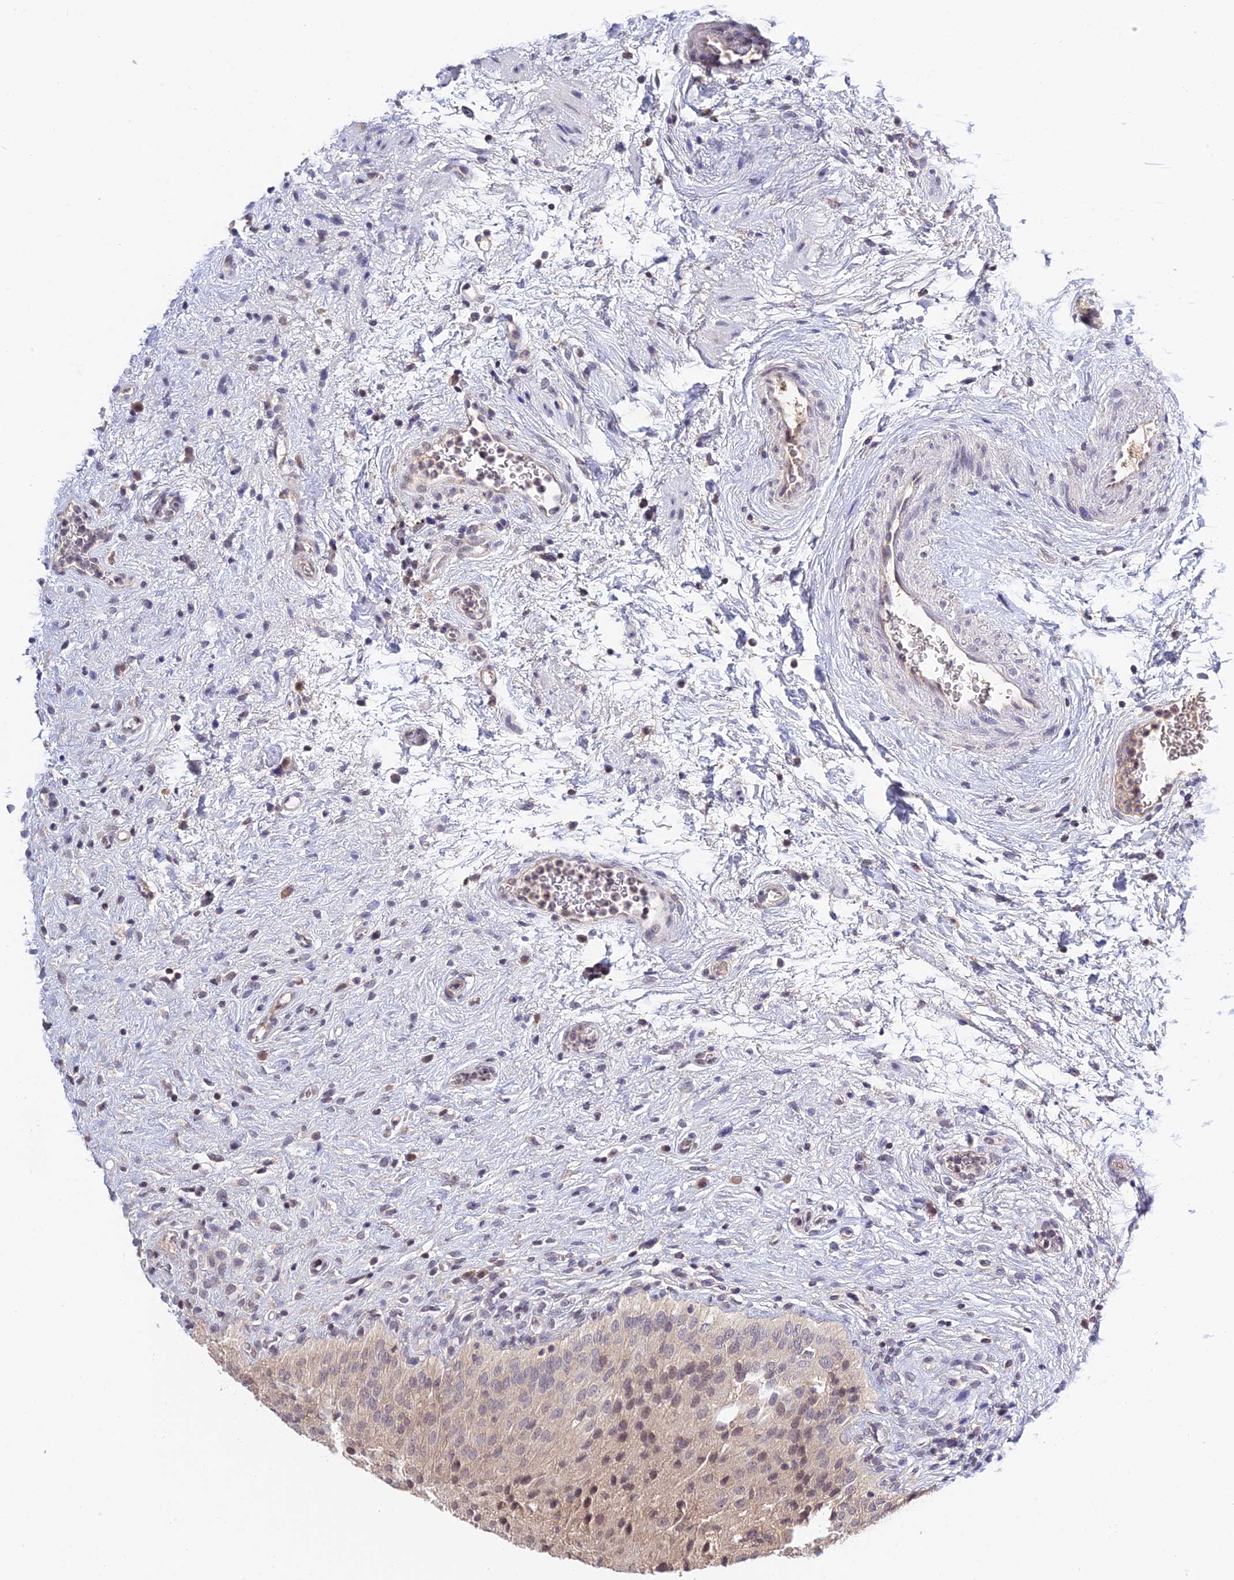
{"staining": {"intensity": "moderate", "quantity": "25%-75%", "location": "cytoplasmic/membranous,nuclear"}, "tissue": "urinary bladder", "cell_type": "Urothelial cells", "image_type": "normal", "snomed": [{"axis": "morphology", "description": "Normal tissue, NOS"}, {"axis": "morphology", "description": "Urothelial carcinoma, High grade"}, {"axis": "topography", "description": "Urinary bladder"}], "caption": "IHC histopathology image of normal urinary bladder: human urinary bladder stained using IHC displays medium levels of moderate protein expression localized specifically in the cytoplasmic/membranous,nuclear of urothelial cells, appearing as a cytoplasmic/membranous,nuclear brown color.", "gene": "TEKT1", "patient": {"sex": "male", "age": 46}}